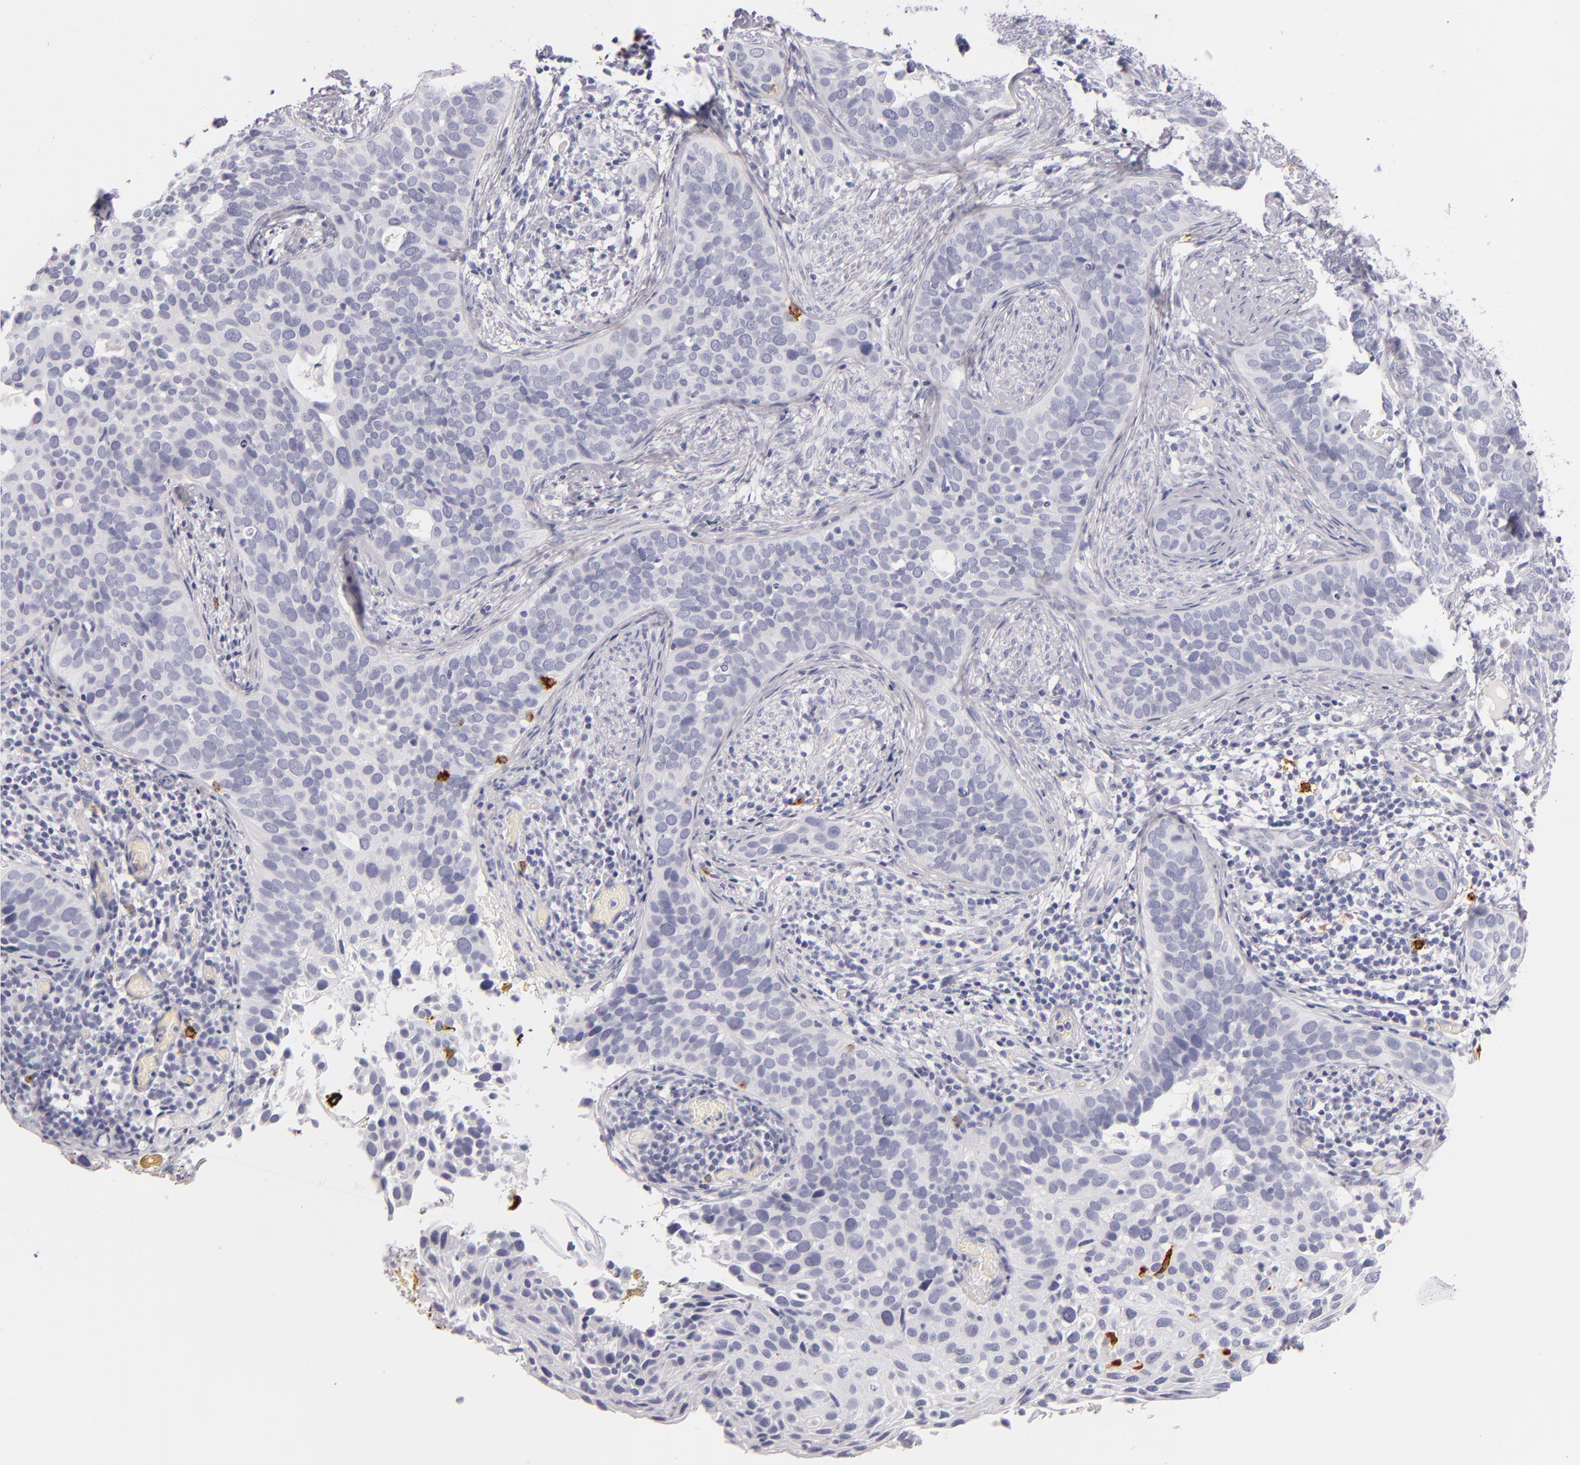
{"staining": {"intensity": "negative", "quantity": "none", "location": "none"}, "tissue": "cervical cancer", "cell_type": "Tumor cells", "image_type": "cancer", "snomed": [{"axis": "morphology", "description": "Squamous cell carcinoma, NOS"}, {"axis": "topography", "description": "Cervix"}], "caption": "Cervical squamous cell carcinoma stained for a protein using immunohistochemistry (IHC) displays no staining tumor cells.", "gene": "CD207", "patient": {"sex": "female", "age": 31}}